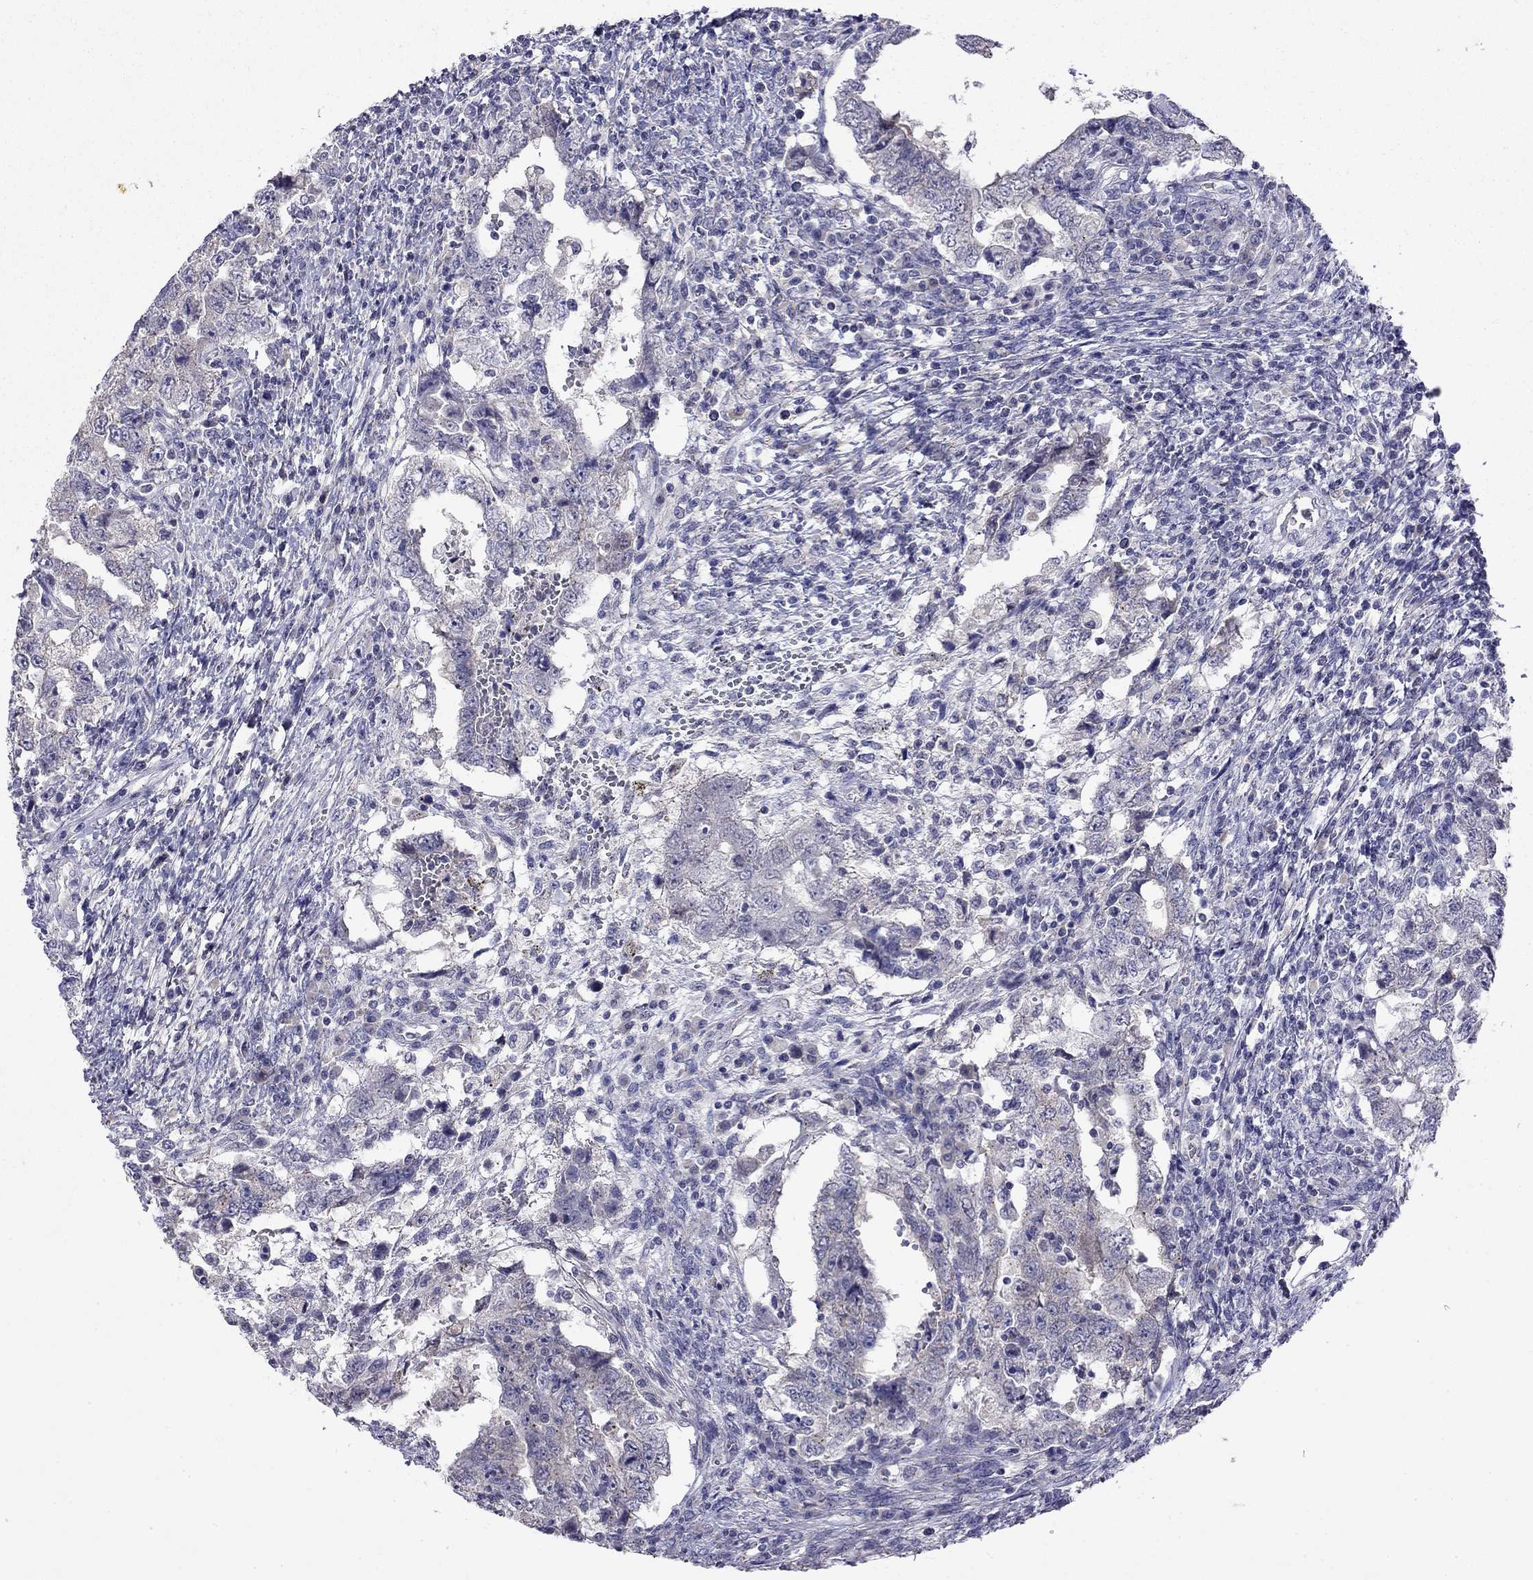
{"staining": {"intensity": "negative", "quantity": "none", "location": "none"}, "tissue": "testis cancer", "cell_type": "Tumor cells", "image_type": "cancer", "snomed": [{"axis": "morphology", "description": "Carcinoma, Embryonal, NOS"}, {"axis": "topography", "description": "Testis"}], "caption": "DAB immunohistochemical staining of embryonal carcinoma (testis) shows no significant staining in tumor cells.", "gene": "WNK3", "patient": {"sex": "male", "age": 26}}